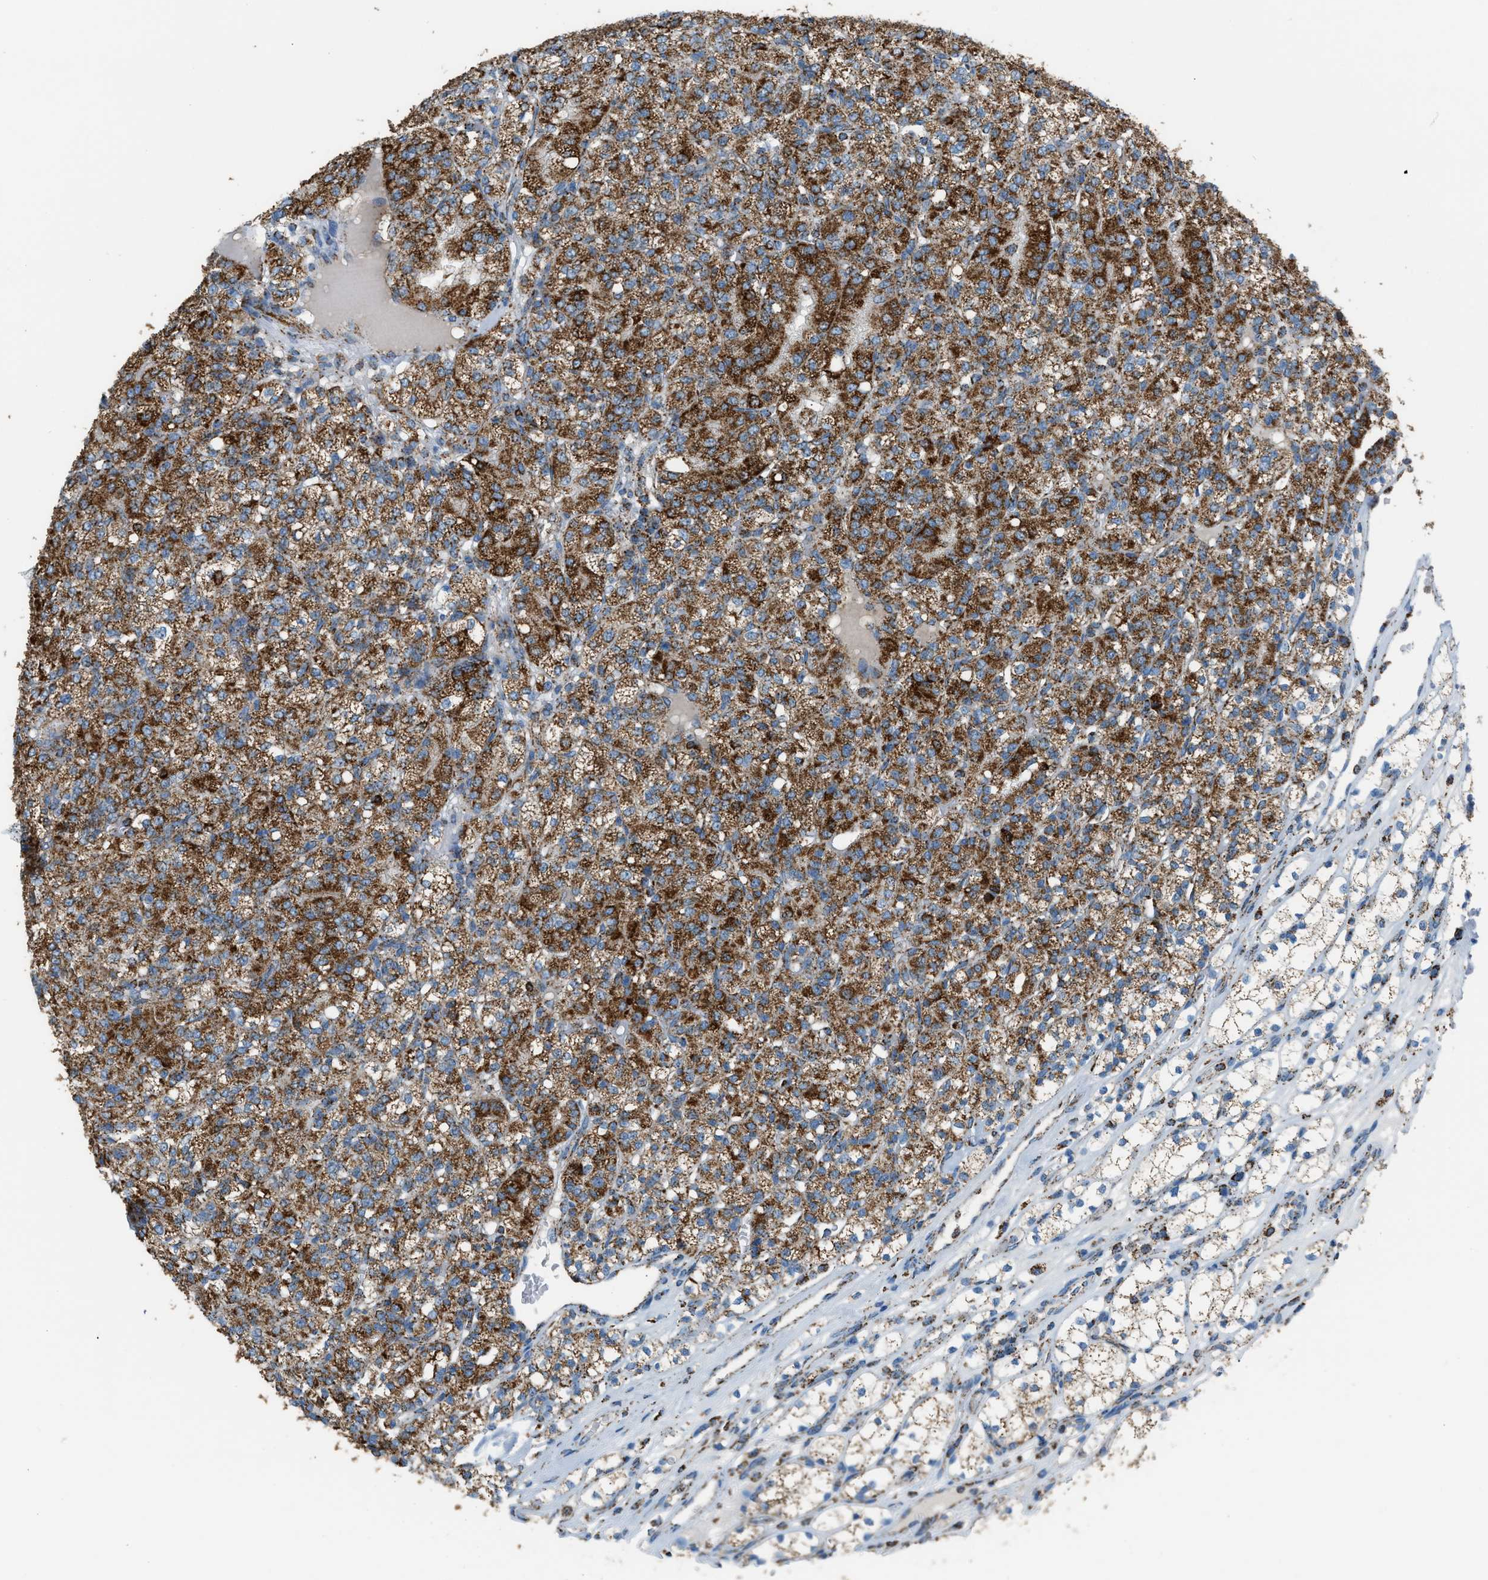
{"staining": {"intensity": "strong", "quantity": ">75%", "location": "cytoplasmic/membranous"}, "tissue": "renal cancer", "cell_type": "Tumor cells", "image_type": "cancer", "snomed": [{"axis": "morphology", "description": "Adenocarcinoma, NOS"}, {"axis": "topography", "description": "Kidney"}], "caption": "Immunohistochemical staining of renal cancer demonstrates high levels of strong cytoplasmic/membranous protein expression in approximately >75% of tumor cells. (Stains: DAB (3,3'-diaminobenzidine) in brown, nuclei in blue, Microscopy: brightfield microscopy at high magnification).", "gene": "MDH2", "patient": {"sex": "male", "age": 77}}